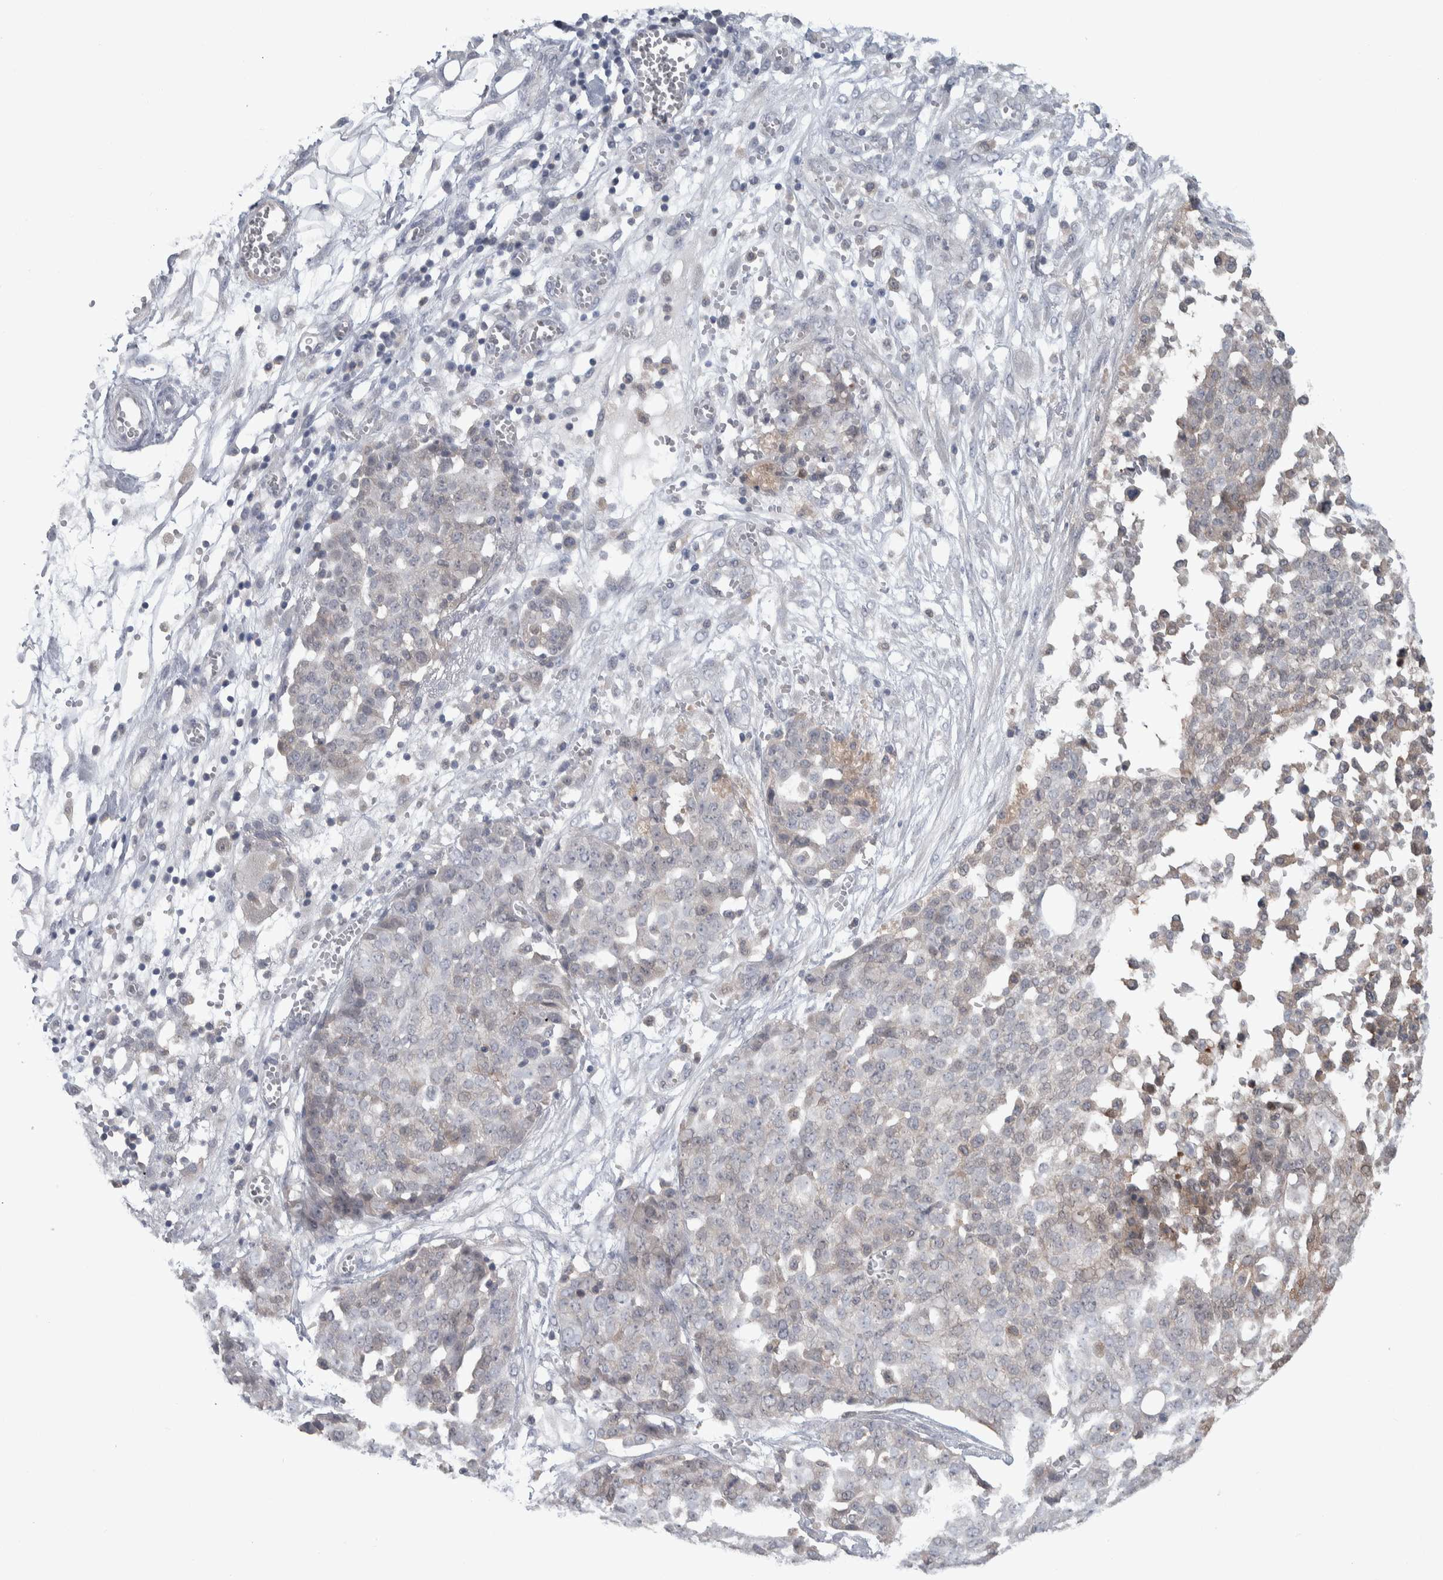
{"staining": {"intensity": "weak", "quantity": "<25%", "location": "cytoplasmic/membranous"}, "tissue": "ovarian cancer", "cell_type": "Tumor cells", "image_type": "cancer", "snomed": [{"axis": "morphology", "description": "Cystadenocarcinoma, serous, NOS"}, {"axis": "topography", "description": "Soft tissue"}, {"axis": "topography", "description": "Ovary"}], "caption": "Immunohistochemical staining of ovarian cancer displays no significant expression in tumor cells.", "gene": "HTATIP2", "patient": {"sex": "female", "age": 57}}